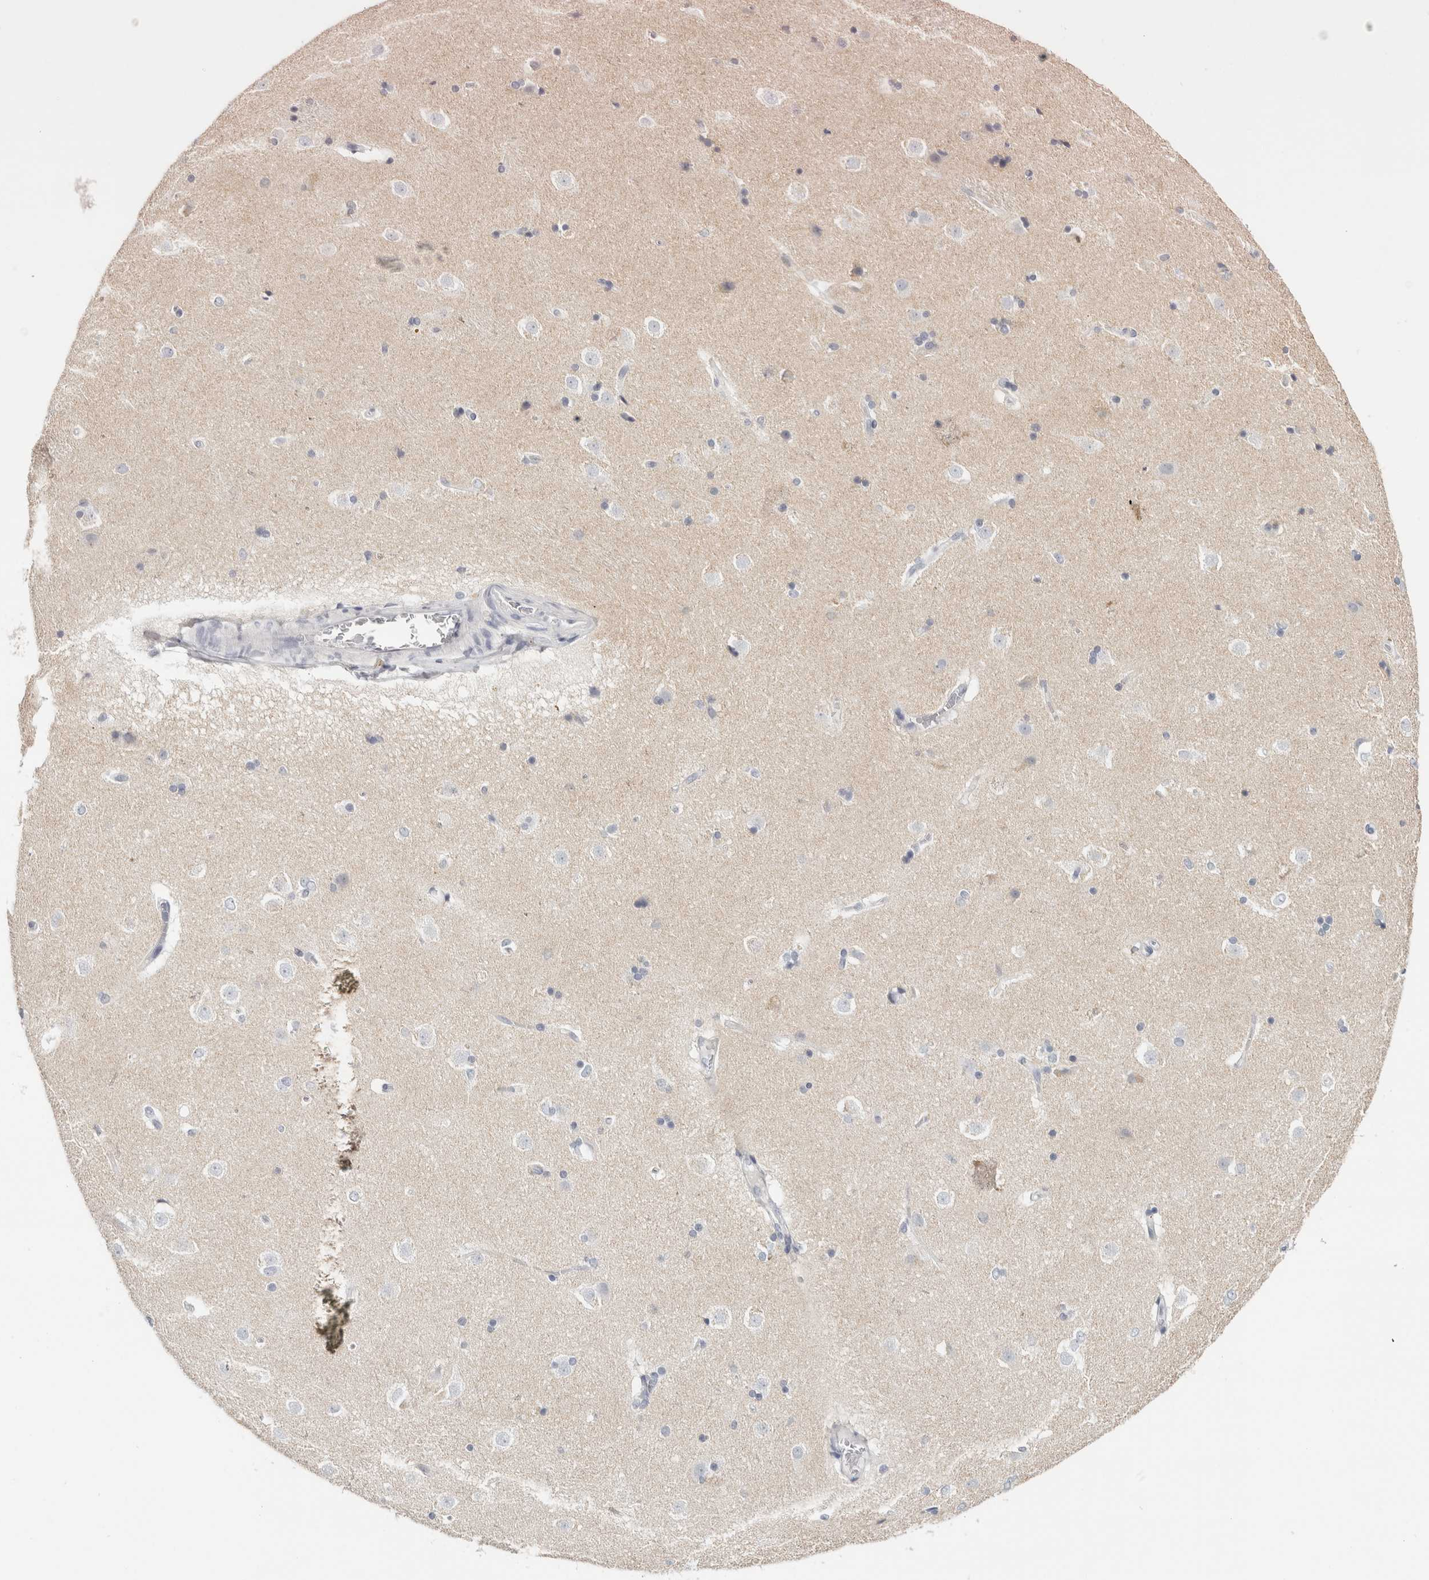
{"staining": {"intensity": "negative", "quantity": "none", "location": "none"}, "tissue": "caudate", "cell_type": "Glial cells", "image_type": "normal", "snomed": [{"axis": "morphology", "description": "Normal tissue, NOS"}, {"axis": "topography", "description": "Lateral ventricle wall"}], "caption": "Immunohistochemistry (IHC) histopathology image of unremarkable caudate: human caudate stained with DAB displays no significant protein expression in glial cells. (Brightfield microscopy of DAB (3,3'-diaminobenzidine) immunohistochemistry at high magnification).", "gene": "RPH3AL", "patient": {"sex": "female", "age": 19}}